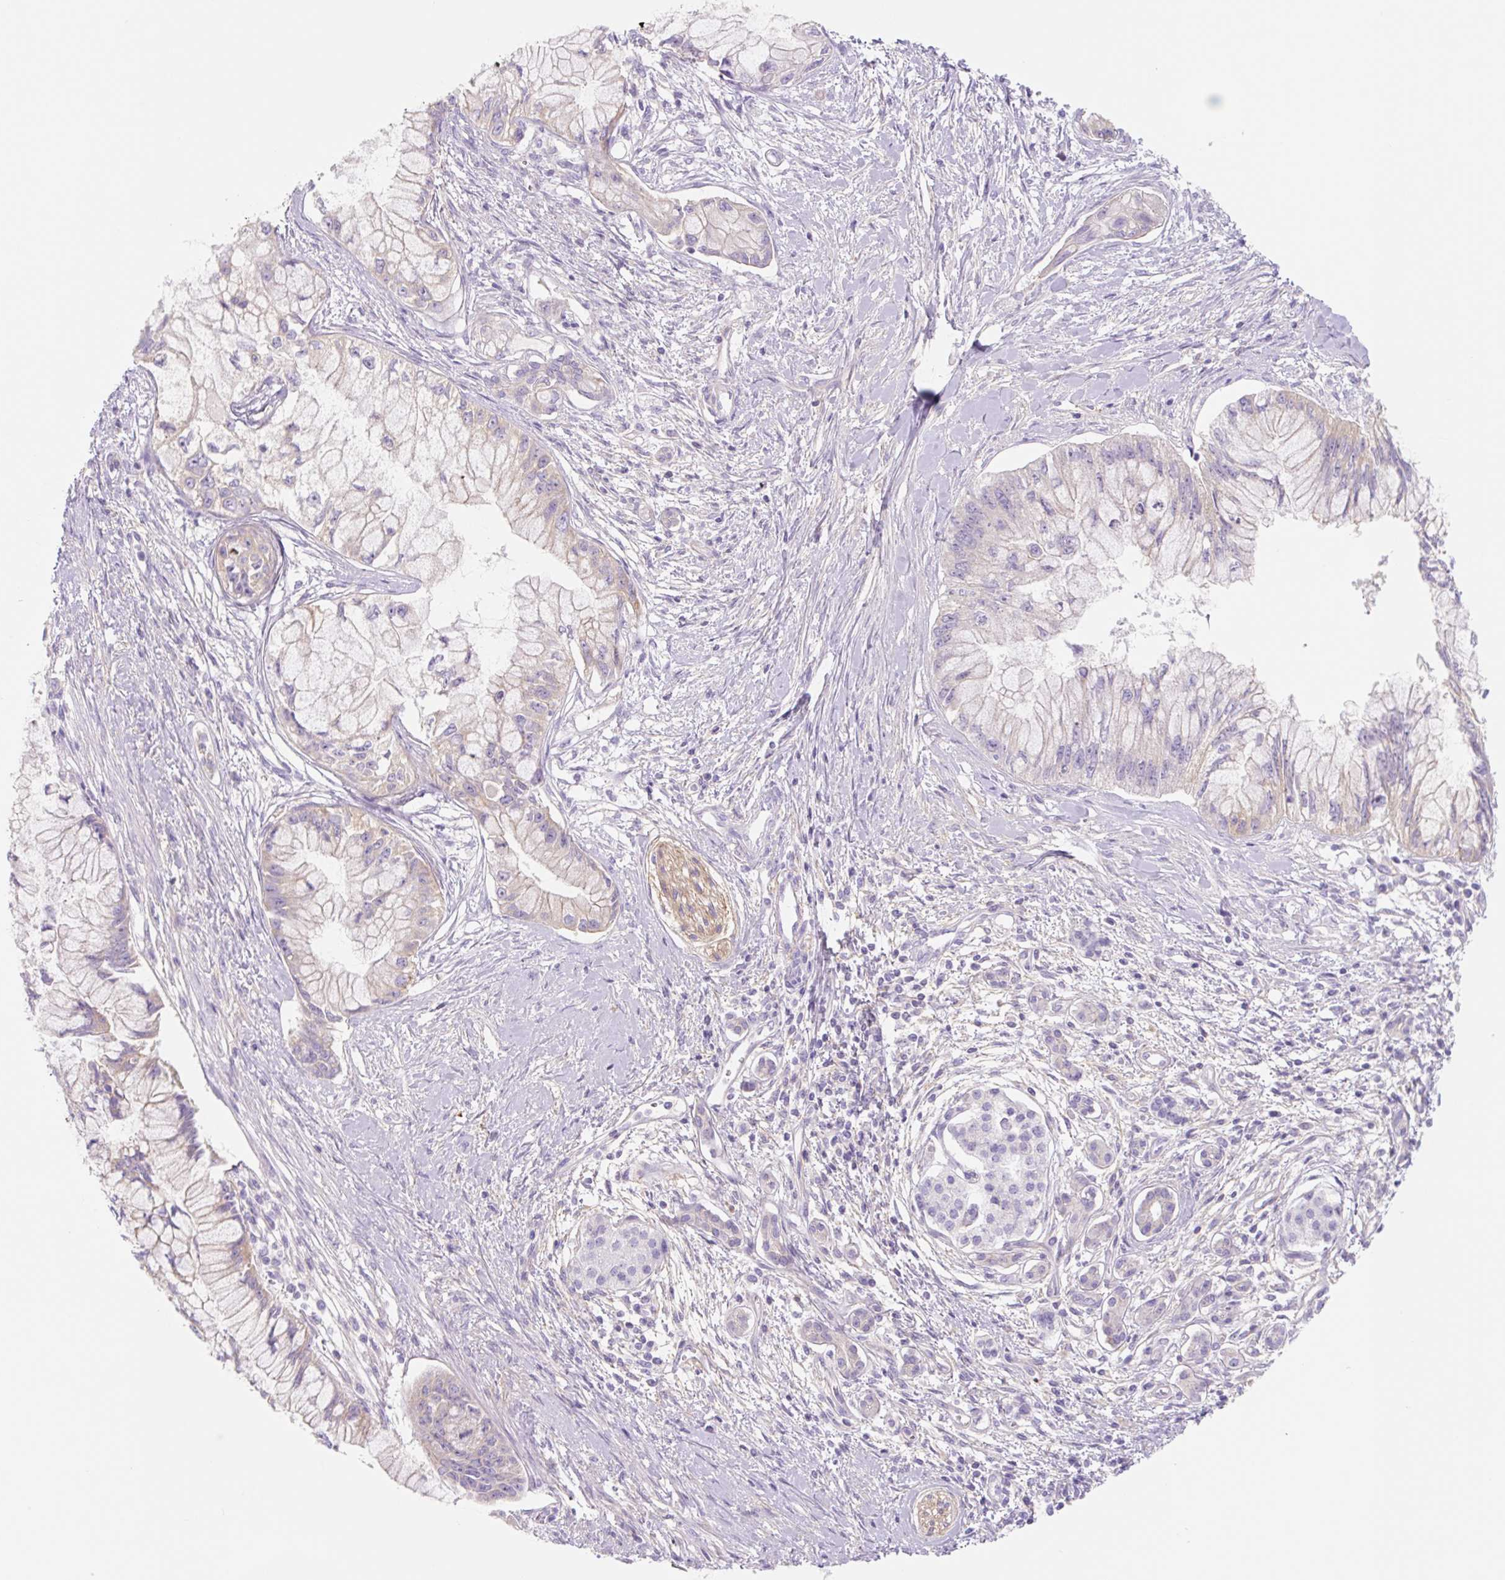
{"staining": {"intensity": "weak", "quantity": "25%-75%", "location": "cytoplasmic/membranous"}, "tissue": "pancreatic cancer", "cell_type": "Tumor cells", "image_type": "cancer", "snomed": [{"axis": "morphology", "description": "Adenocarcinoma, NOS"}, {"axis": "topography", "description": "Pancreas"}], "caption": "Immunohistochemistry (IHC) photomicrograph of neoplastic tissue: pancreatic cancer (adenocarcinoma) stained using immunohistochemistry (IHC) reveals low levels of weak protein expression localized specifically in the cytoplasmic/membranous of tumor cells, appearing as a cytoplasmic/membranous brown color.", "gene": "LYVE1", "patient": {"sex": "male", "age": 48}}